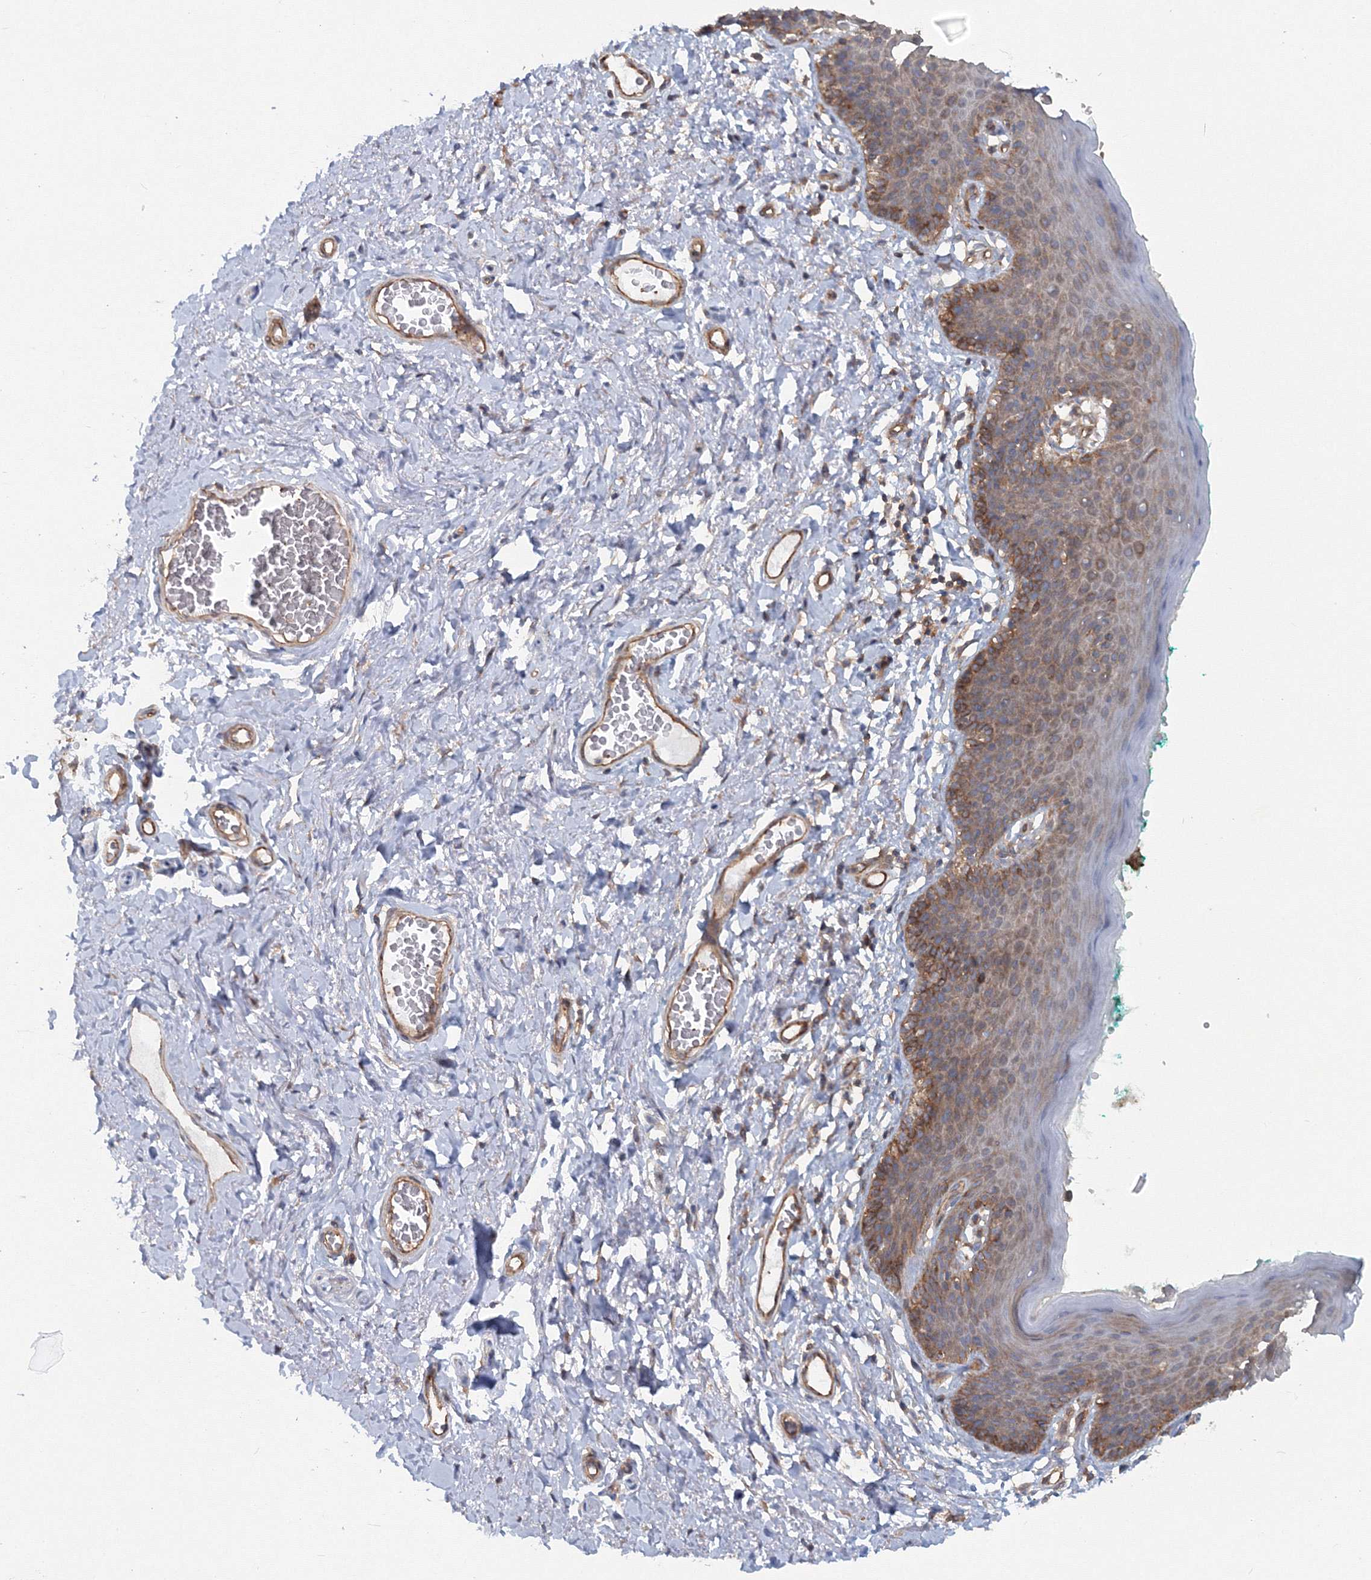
{"staining": {"intensity": "moderate", "quantity": ">75%", "location": "cytoplasmic/membranous"}, "tissue": "skin", "cell_type": "Epidermal cells", "image_type": "normal", "snomed": [{"axis": "morphology", "description": "Normal tissue, NOS"}, {"axis": "topography", "description": "Vulva"}], "caption": "Protein staining exhibits moderate cytoplasmic/membranous positivity in approximately >75% of epidermal cells in unremarkable skin. Immunohistochemistry stains the protein in brown and the nuclei are stained blue.", "gene": "EXOC1", "patient": {"sex": "female", "age": 66}}